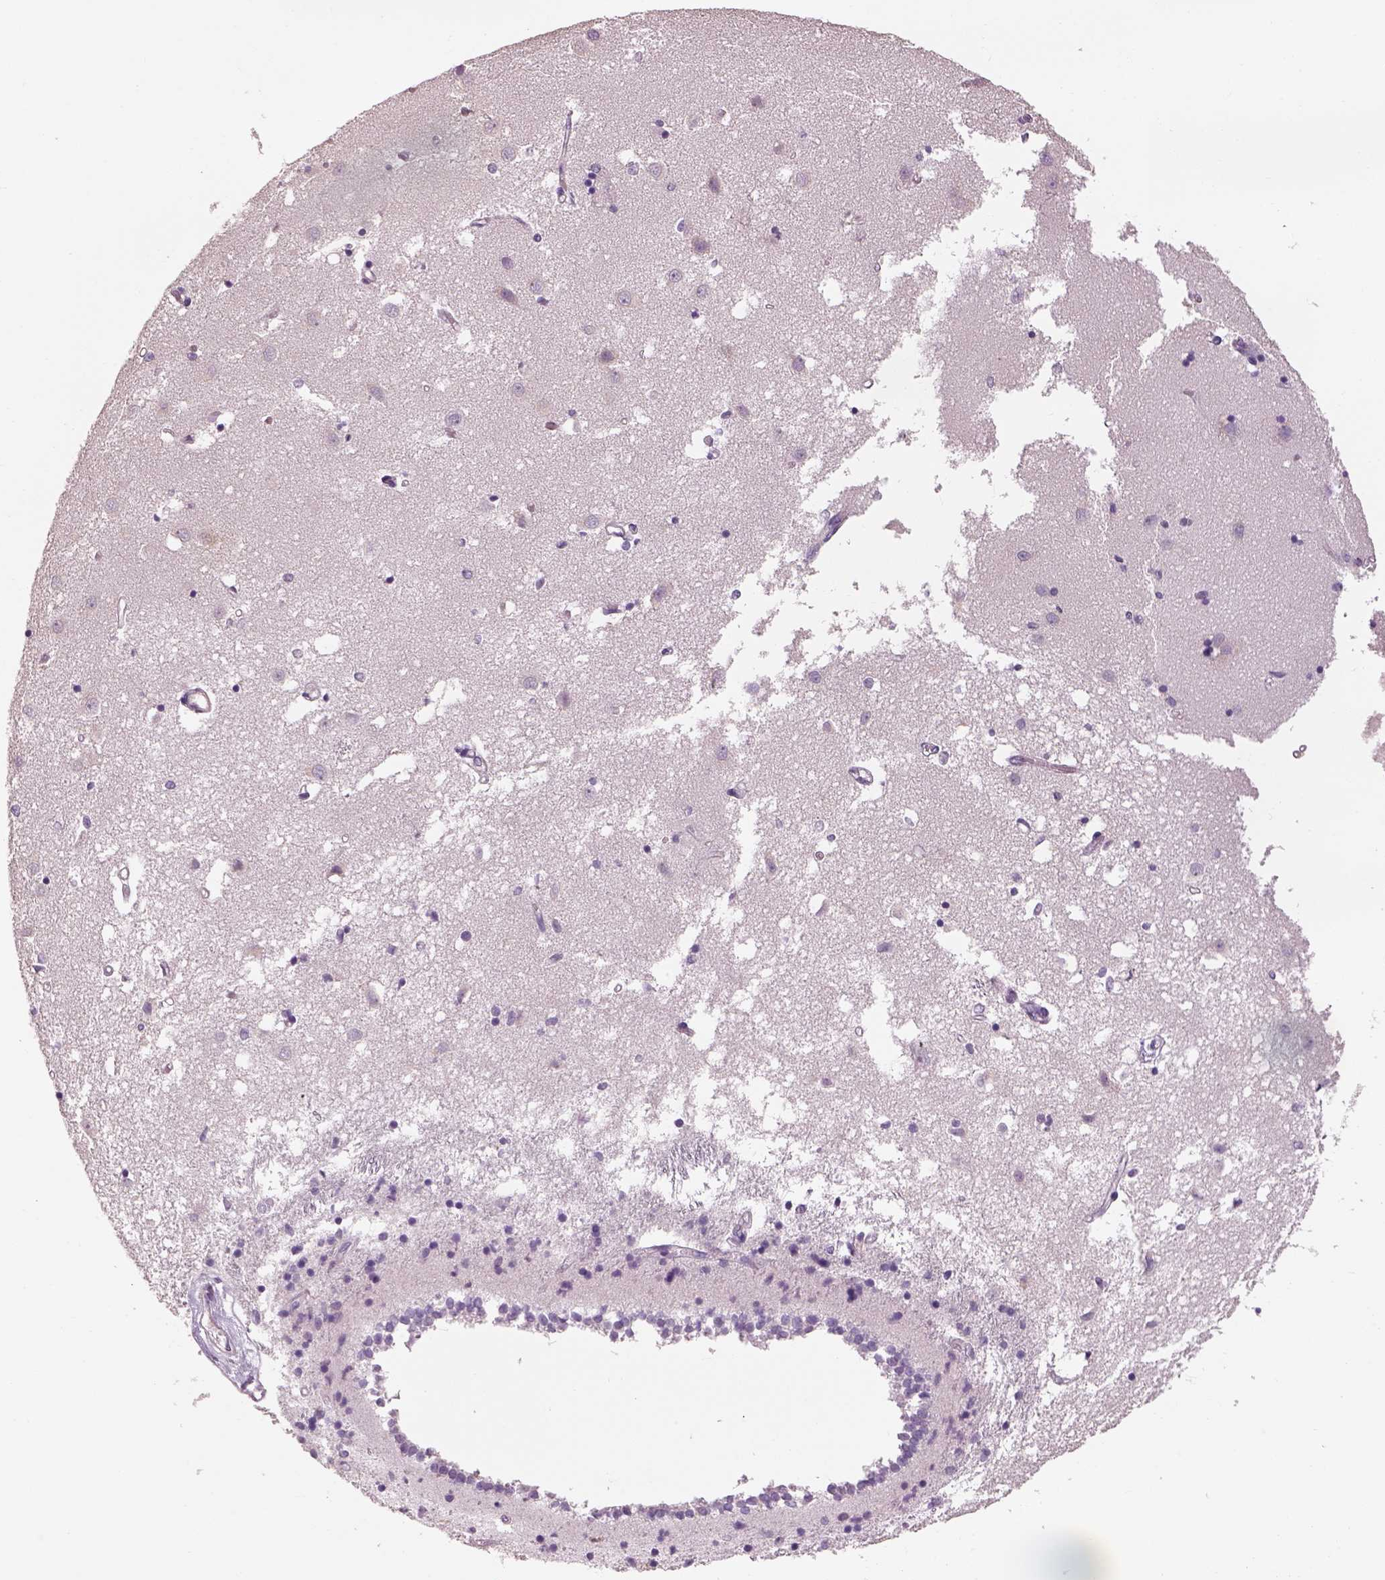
{"staining": {"intensity": "negative", "quantity": "none", "location": "none"}, "tissue": "caudate", "cell_type": "Glial cells", "image_type": "normal", "snomed": [{"axis": "morphology", "description": "Normal tissue, NOS"}, {"axis": "topography", "description": "Lateral ventricle wall"}], "caption": "Immunohistochemical staining of benign caudate demonstrates no significant staining in glial cells.", "gene": "OTUD6A", "patient": {"sex": "male", "age": 54}}